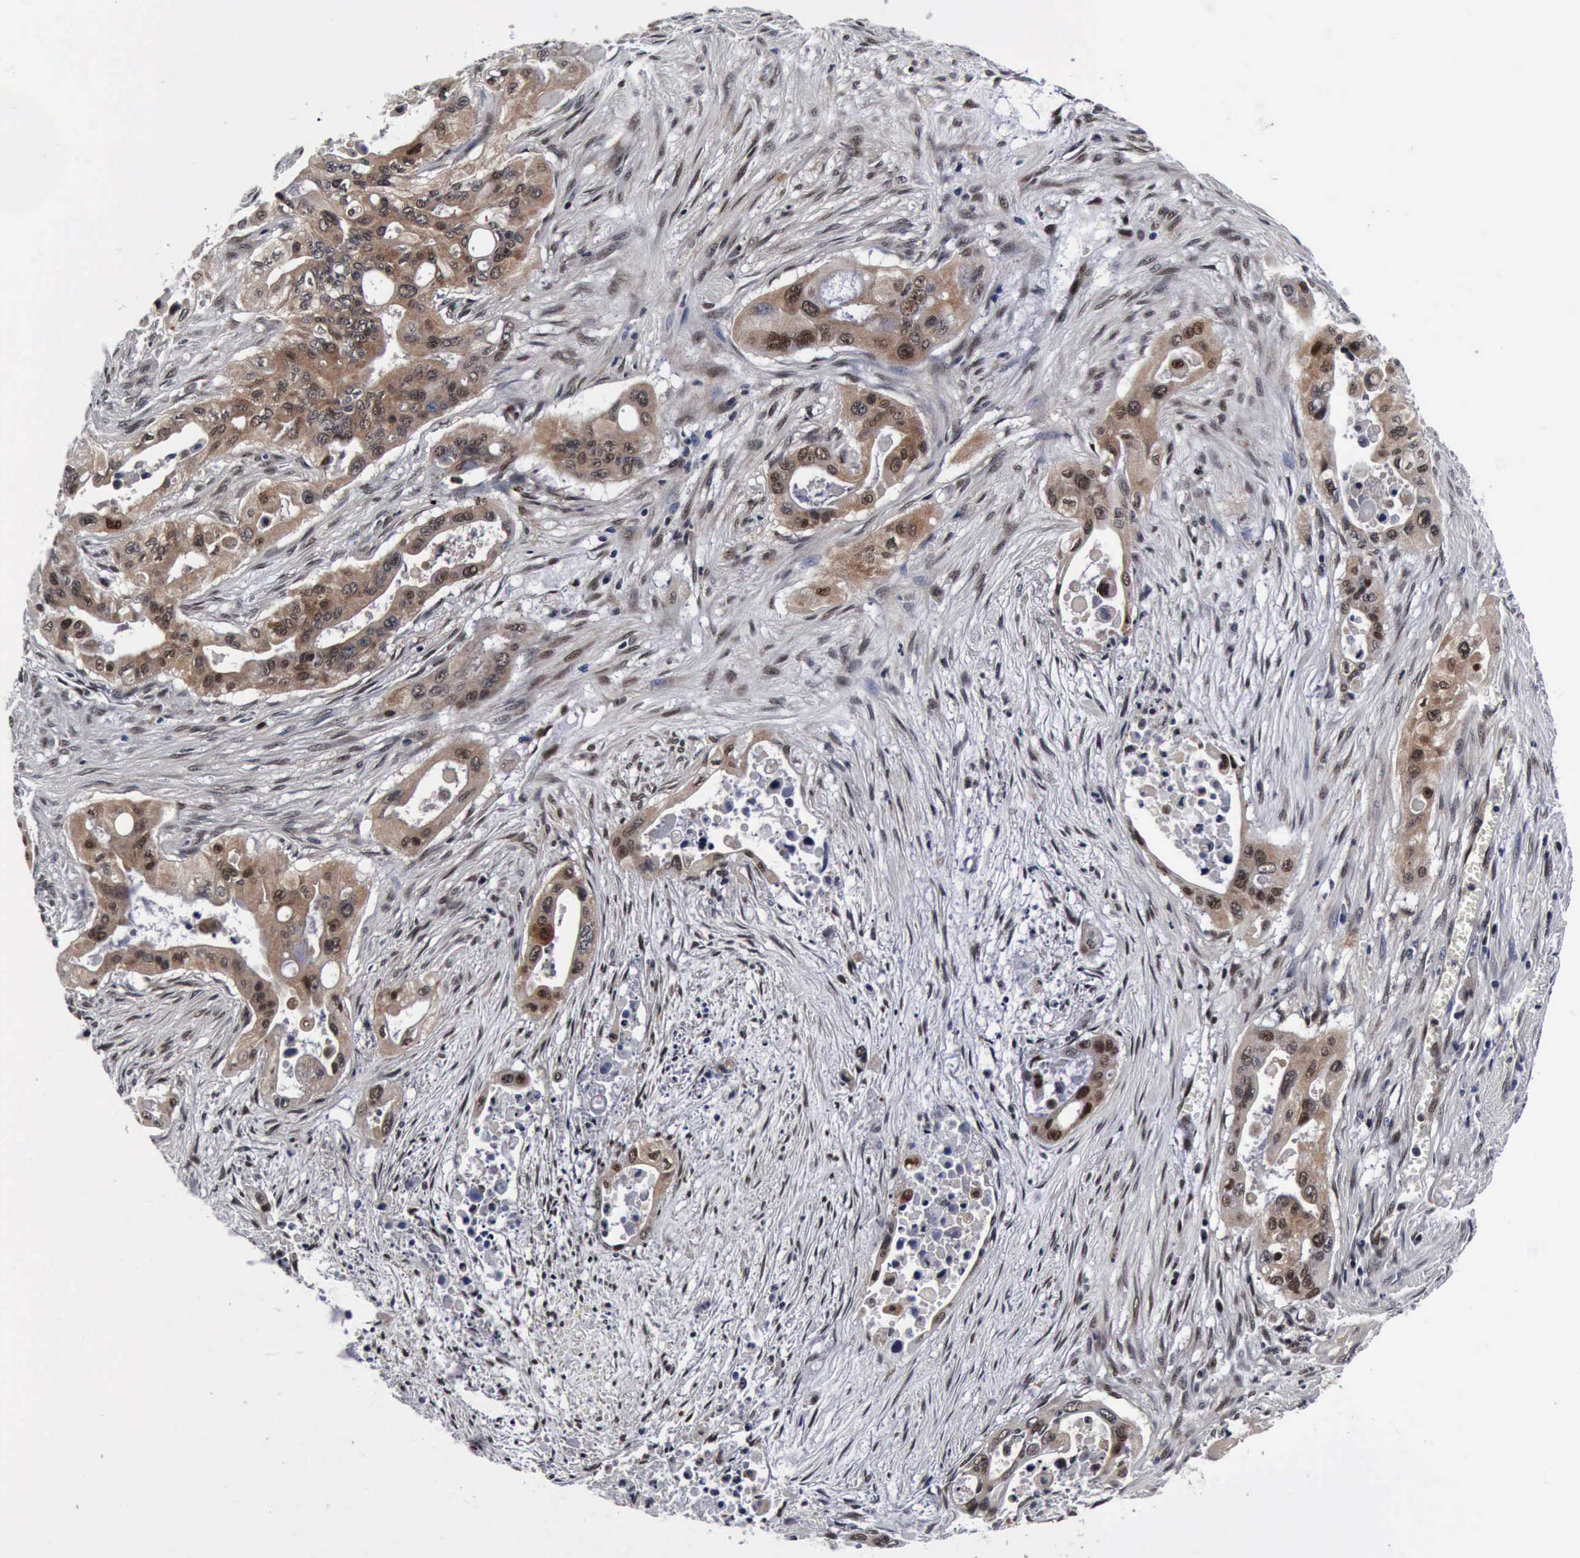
{"staining": {"intensity": "moderate", "quantity": ">75%", "location": "cytoplasmic/membranous,nuclear"}, "tissue": "pancreatic cancer", "cell_type": "Tumor cells", "image_type": "cancer", "snomed": [{"axis": "morphology", "description": "Adenocarcinoma, NOS"}, {"axis": "topography", "description": "Pancreas"}], "caption": "This is an image of immunohistochemistry (IHC) staining of pancreatic cancer (adenocarcinoma), which shows moderate staining in the cytoplasmic/membranous and nuclear of tumor cells.", "gene": "UBC", "patient": {"sex": "male", "age": 77}}